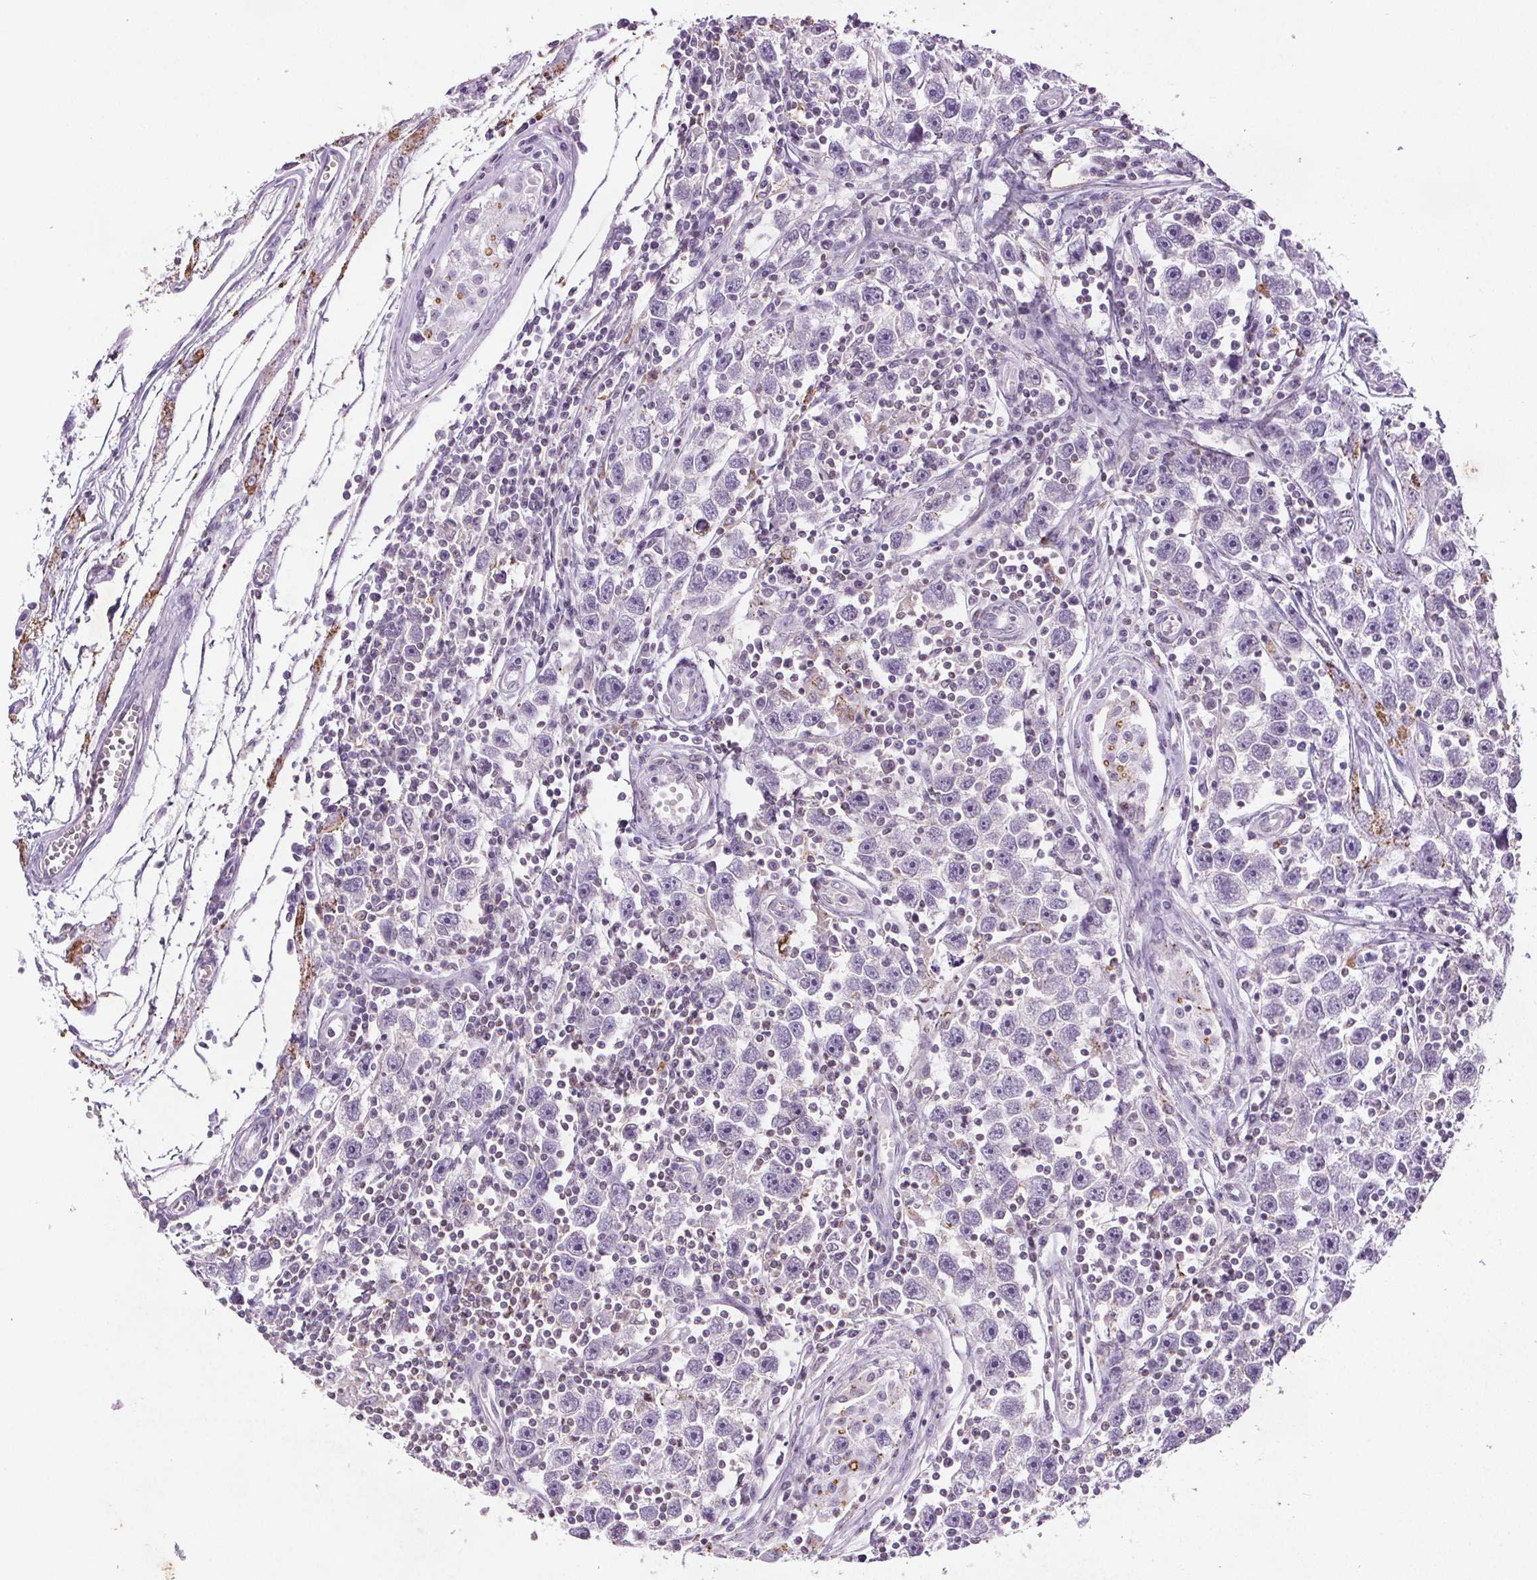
{"staining": {"intensity": "negative", "quantity": "none", "location": "none"}, "tissue": "testis cancer", "cell_type": "Tumor cells", "image_type": "cancer", "snomed": [{"axis": "morphology", "description": "Seminoma, NOS"}, {"axis": "topography", "description": "Testis"}], "caption": "Seminoma (testis) was stained to show a protein in brown. There is no significant staining in tumor cells.", "gene": "C19orf84", "patient": {"sex": "male", "age": 30}}